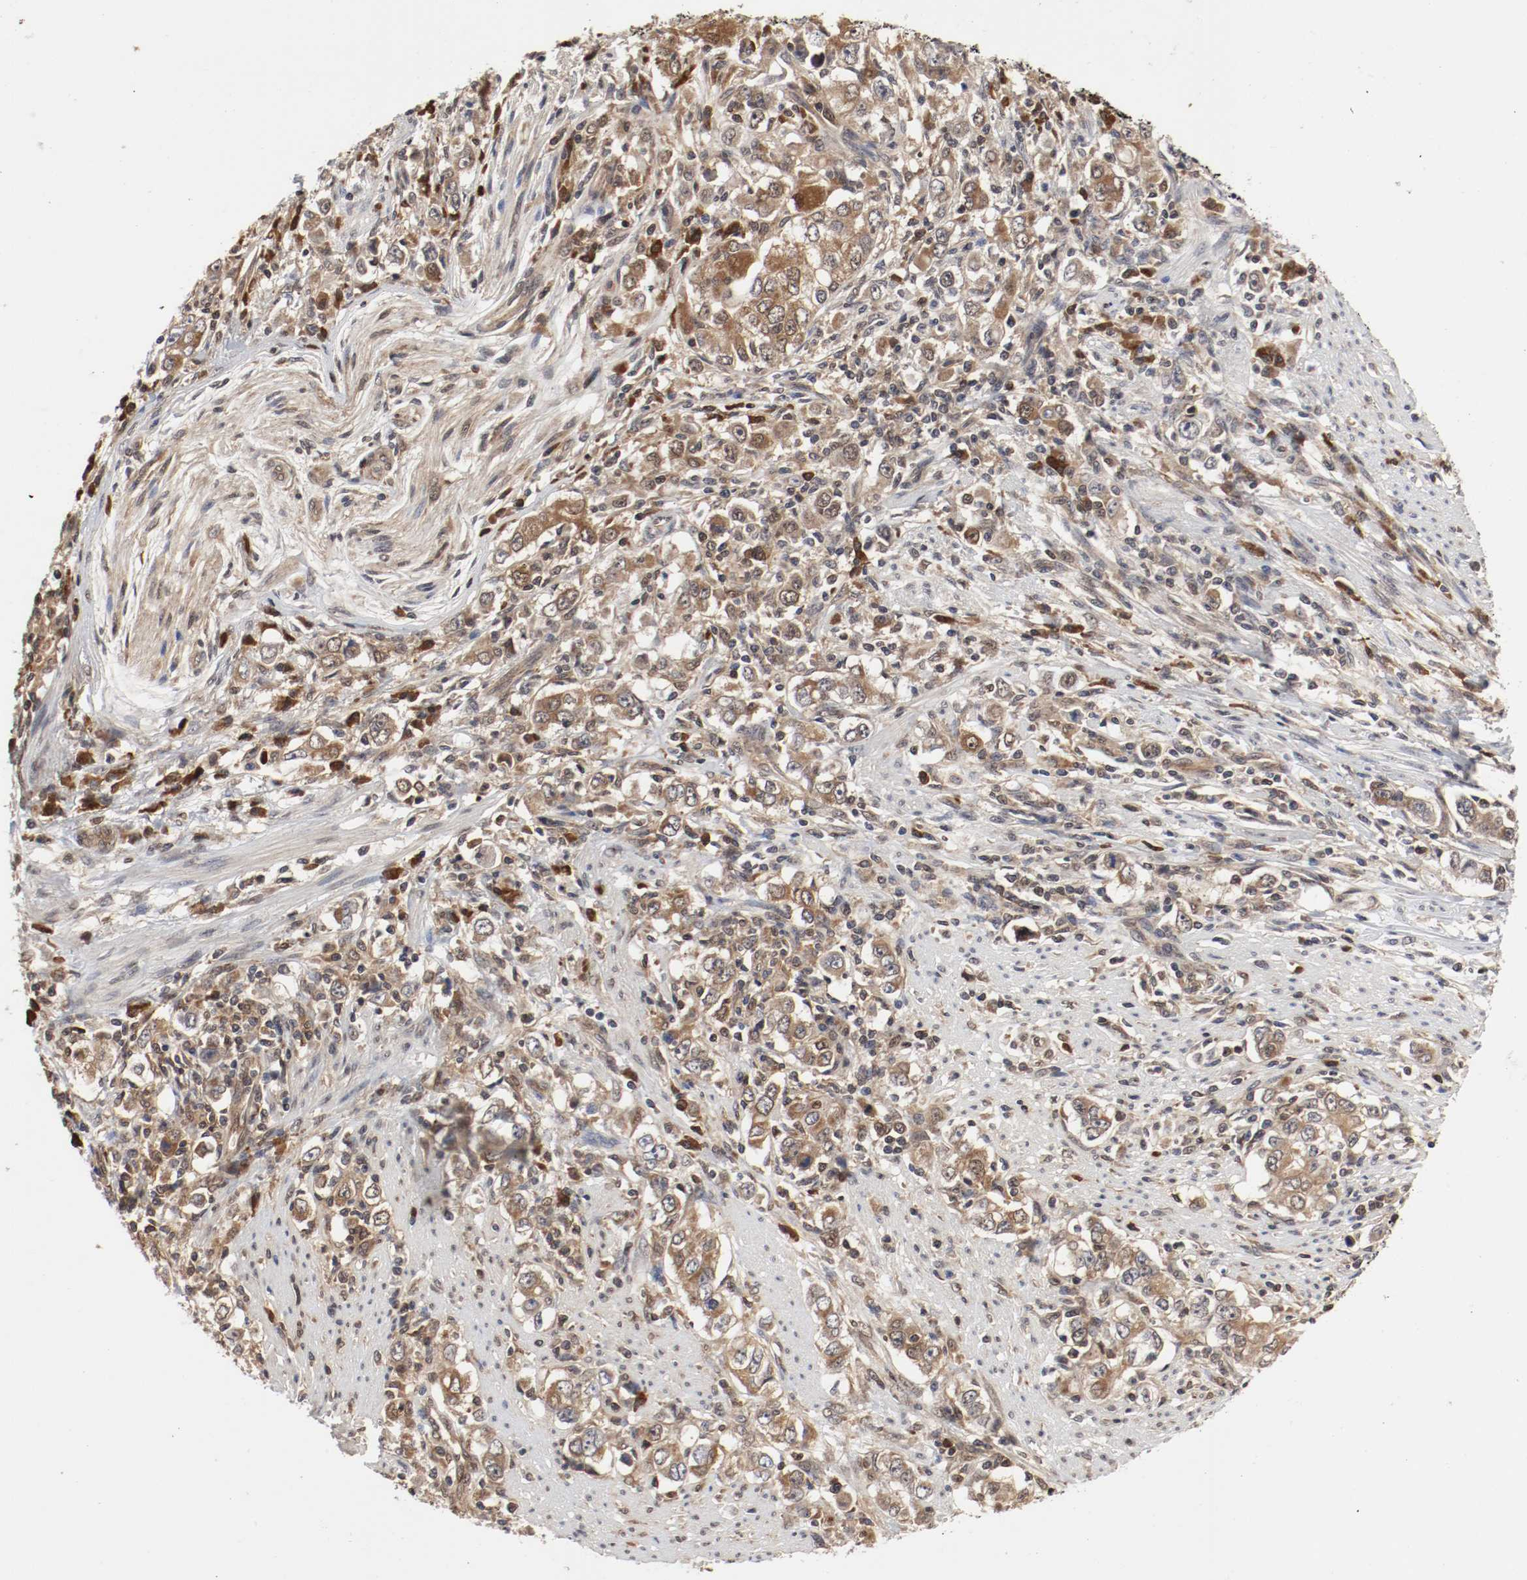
{"staining": {"intensity": "moderate", "quantity": ">75%", "location": "cytoplasmic/membranous"}, "tissue": "stomach cancer", "cell_type": "Tumor cells", "image_type": "cancer", "snomed": [{"axis": "morphology", "description": "Adenocarcinoma, NOS"}, {"axis": "topography", "description": "Stomach, lower"}], "caption": "Stomach adenocarcinoma stained with a protein marker exhibits moderate staining in tumor cells.", "gene": "AFG3L2", "patient": {"sex": "female", "age": 72}}